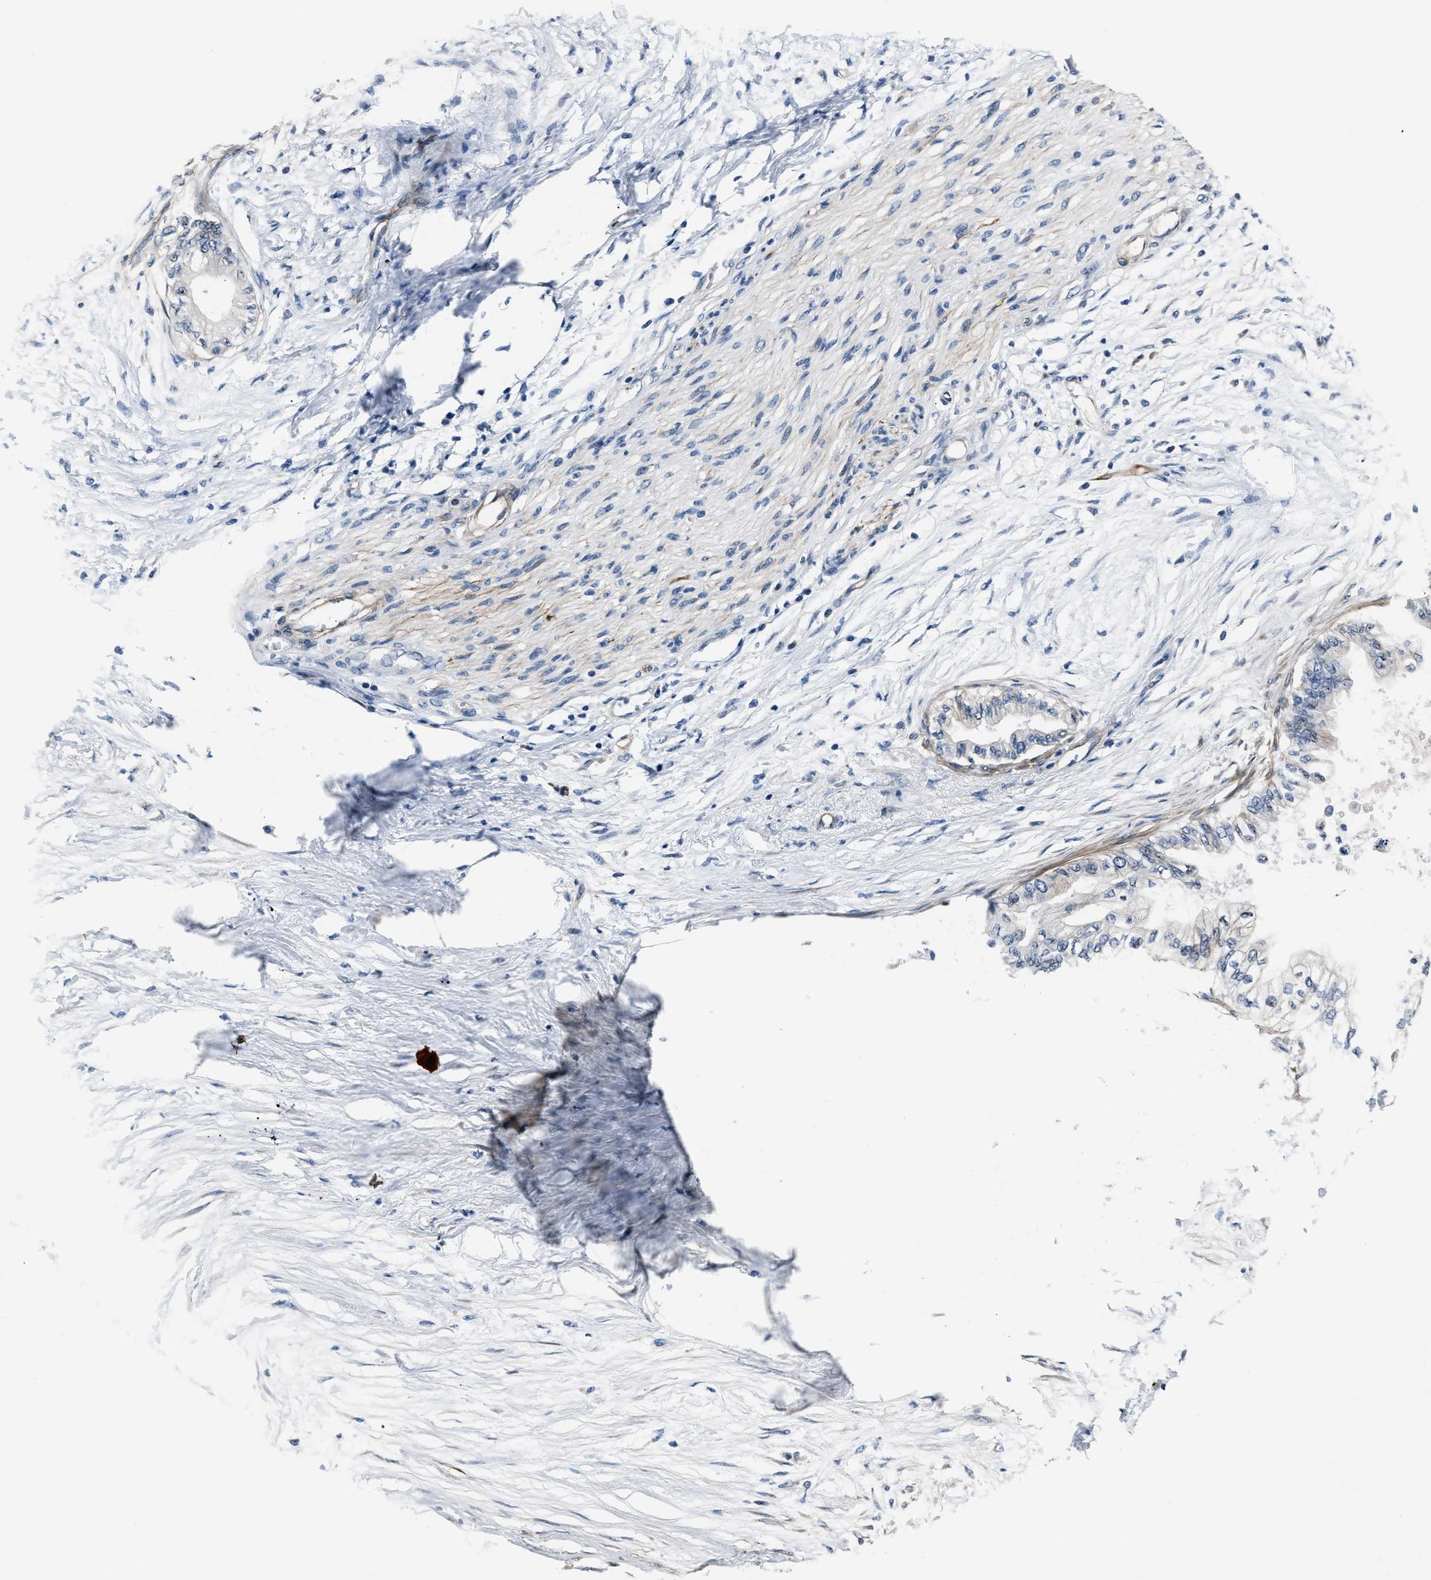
{"staining": {"intensity": "negative", "quantity": "none", "location": "none"}, "tissue": "pancreatic cancer", "cell_type": "Tumor cells", "image_type": "cancer", "snomed": [{"axis": "morphology", "description": "Normal tissue, NOS"}, {"axis": "morphology", "description": "Adenocarcinoma, NOS"}, {"axis": "topography", "description": "Pancreas"}, {"axis": "topography", "description": "Duodenum"}], "caption": "This is an IHC histopathology image of human pancreatic cancer. There is no staining in tumor cells.", "gene": "MPDZ", "patient": {"sex": "female", "age": 60}}